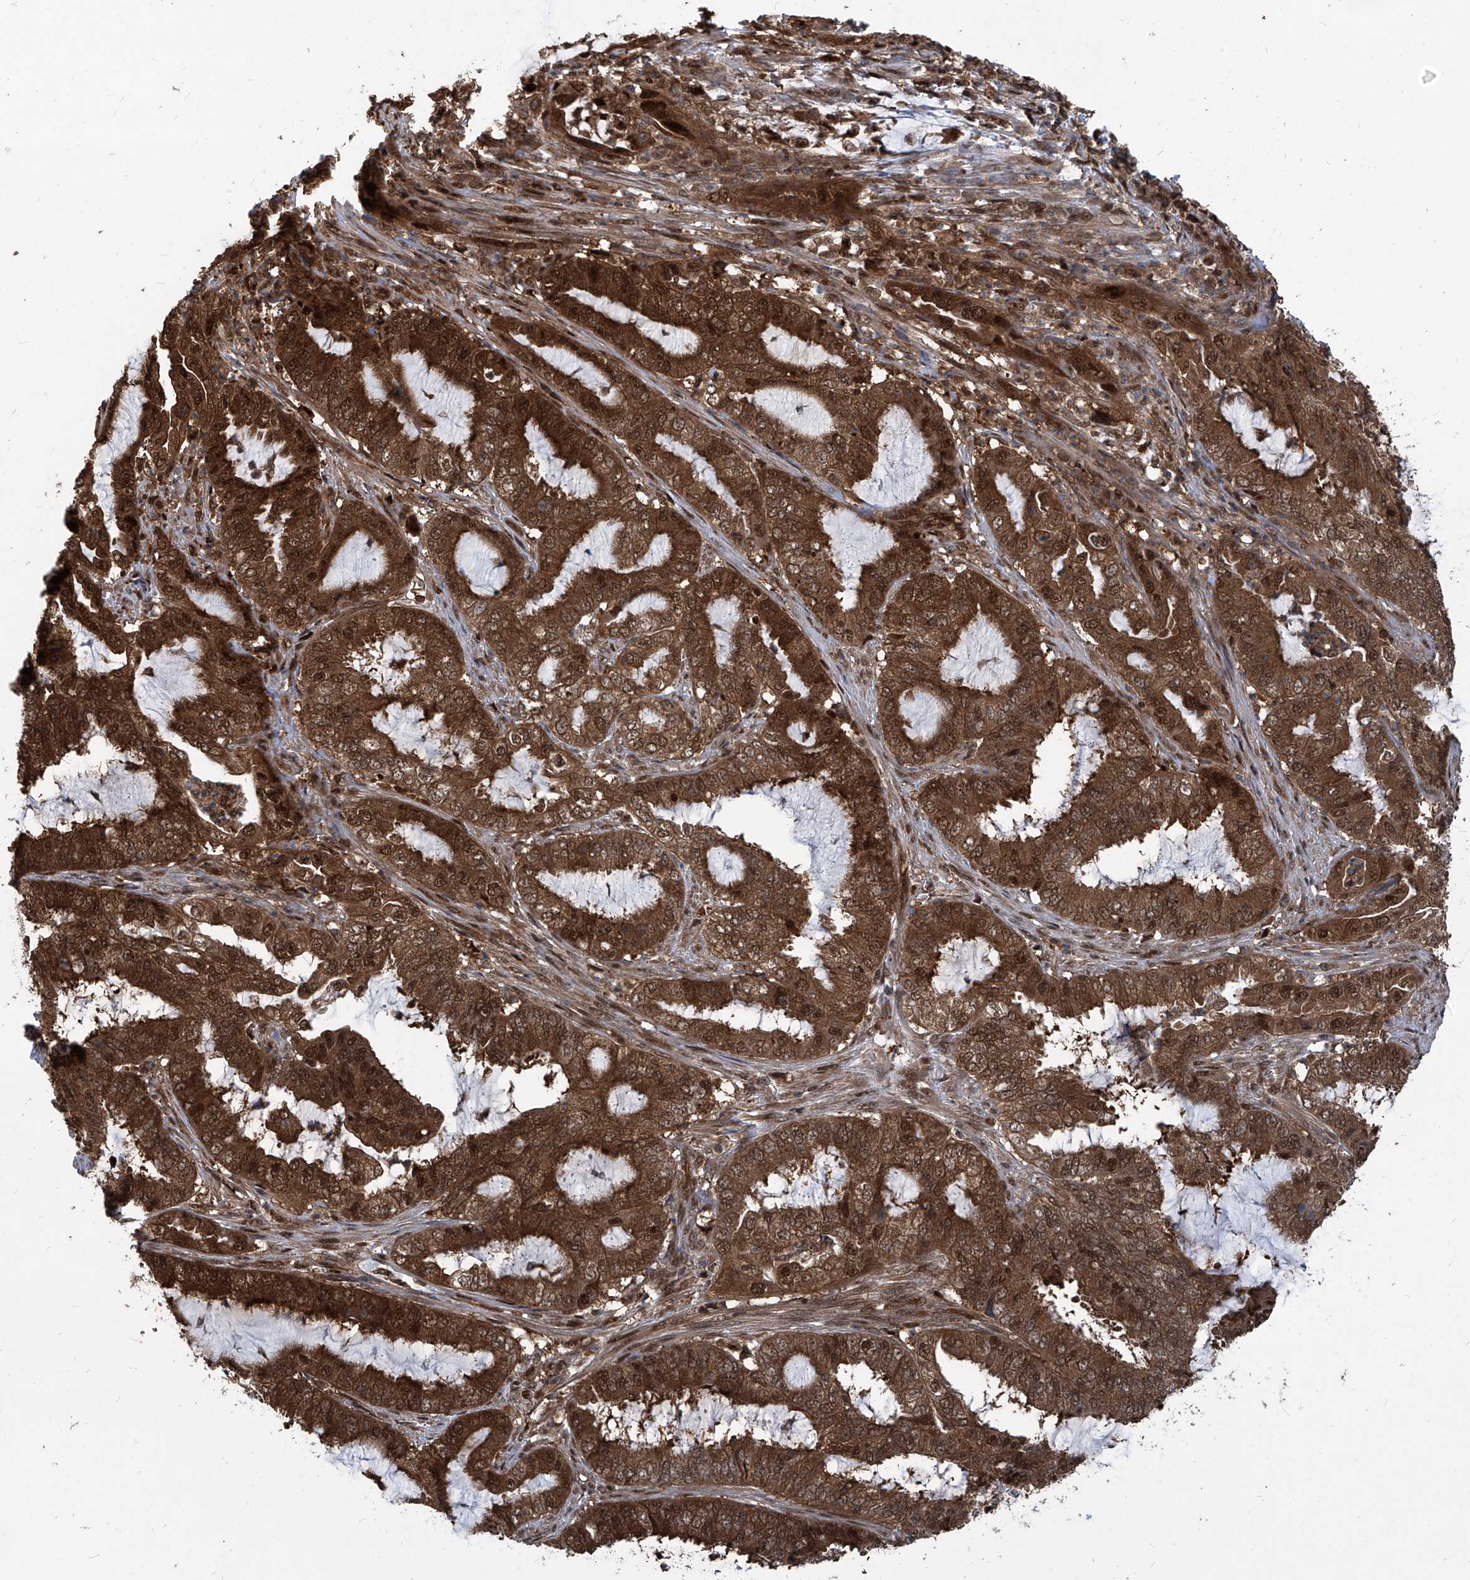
{"staining": {"intensity": "strong", "quantity": ">75%", "location": "cytoplasmic/membranous,nuclear"}, "tissue": "endometrial cancer", "cell_type": "Tumor cells", "image_type": "cancer", "snomed": [{"axis": "morphology", "description": "Adenocarcinoma, NOS"}, {"axis": "topography", "description": "Endometrium"}], "caption": "Human endometrial cancer (adenocarcinoma) stained with a protein marker demonstrates strong staining in tumor cells.", "gene": "PSMB1", "patient": {"sex": "female", "age": 51}}